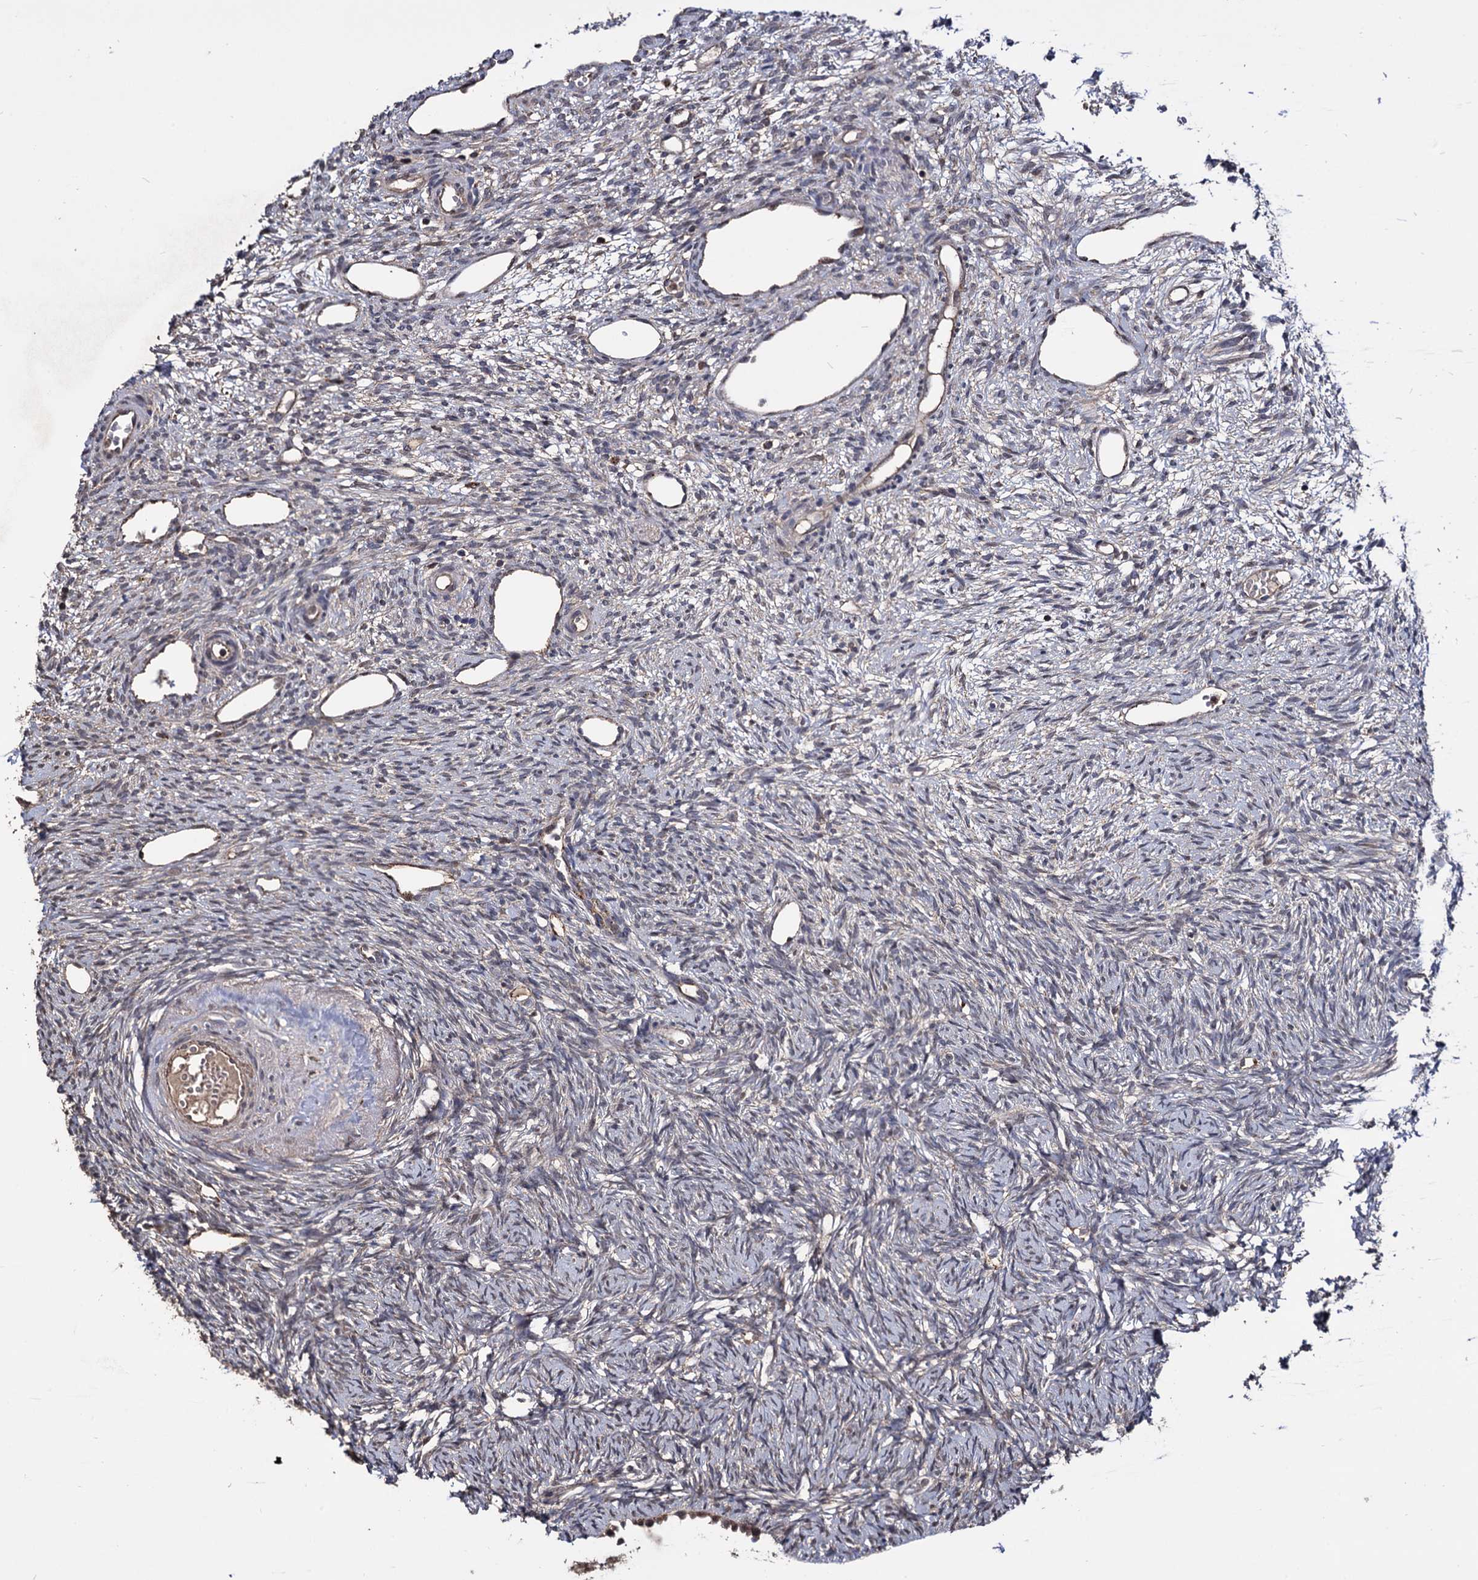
{"staining": {"intensity": "negative", "quantity": "none", "location": "none"}, "tissue": "ovary", "cell_type": "Follicle cells", "image_type": "normal", "snomed": [{"axis": "morphology", "description": "Normal tissue, NOS"}, {"axis": "topography", "description": "Ovary"}], "caption": "Ovary stained for a protein using immunohistochemistry (IHC) reveals no positivity follicle cells.", "gene": "MICAL2", "patient": {"sex": "female", "age": 51}}